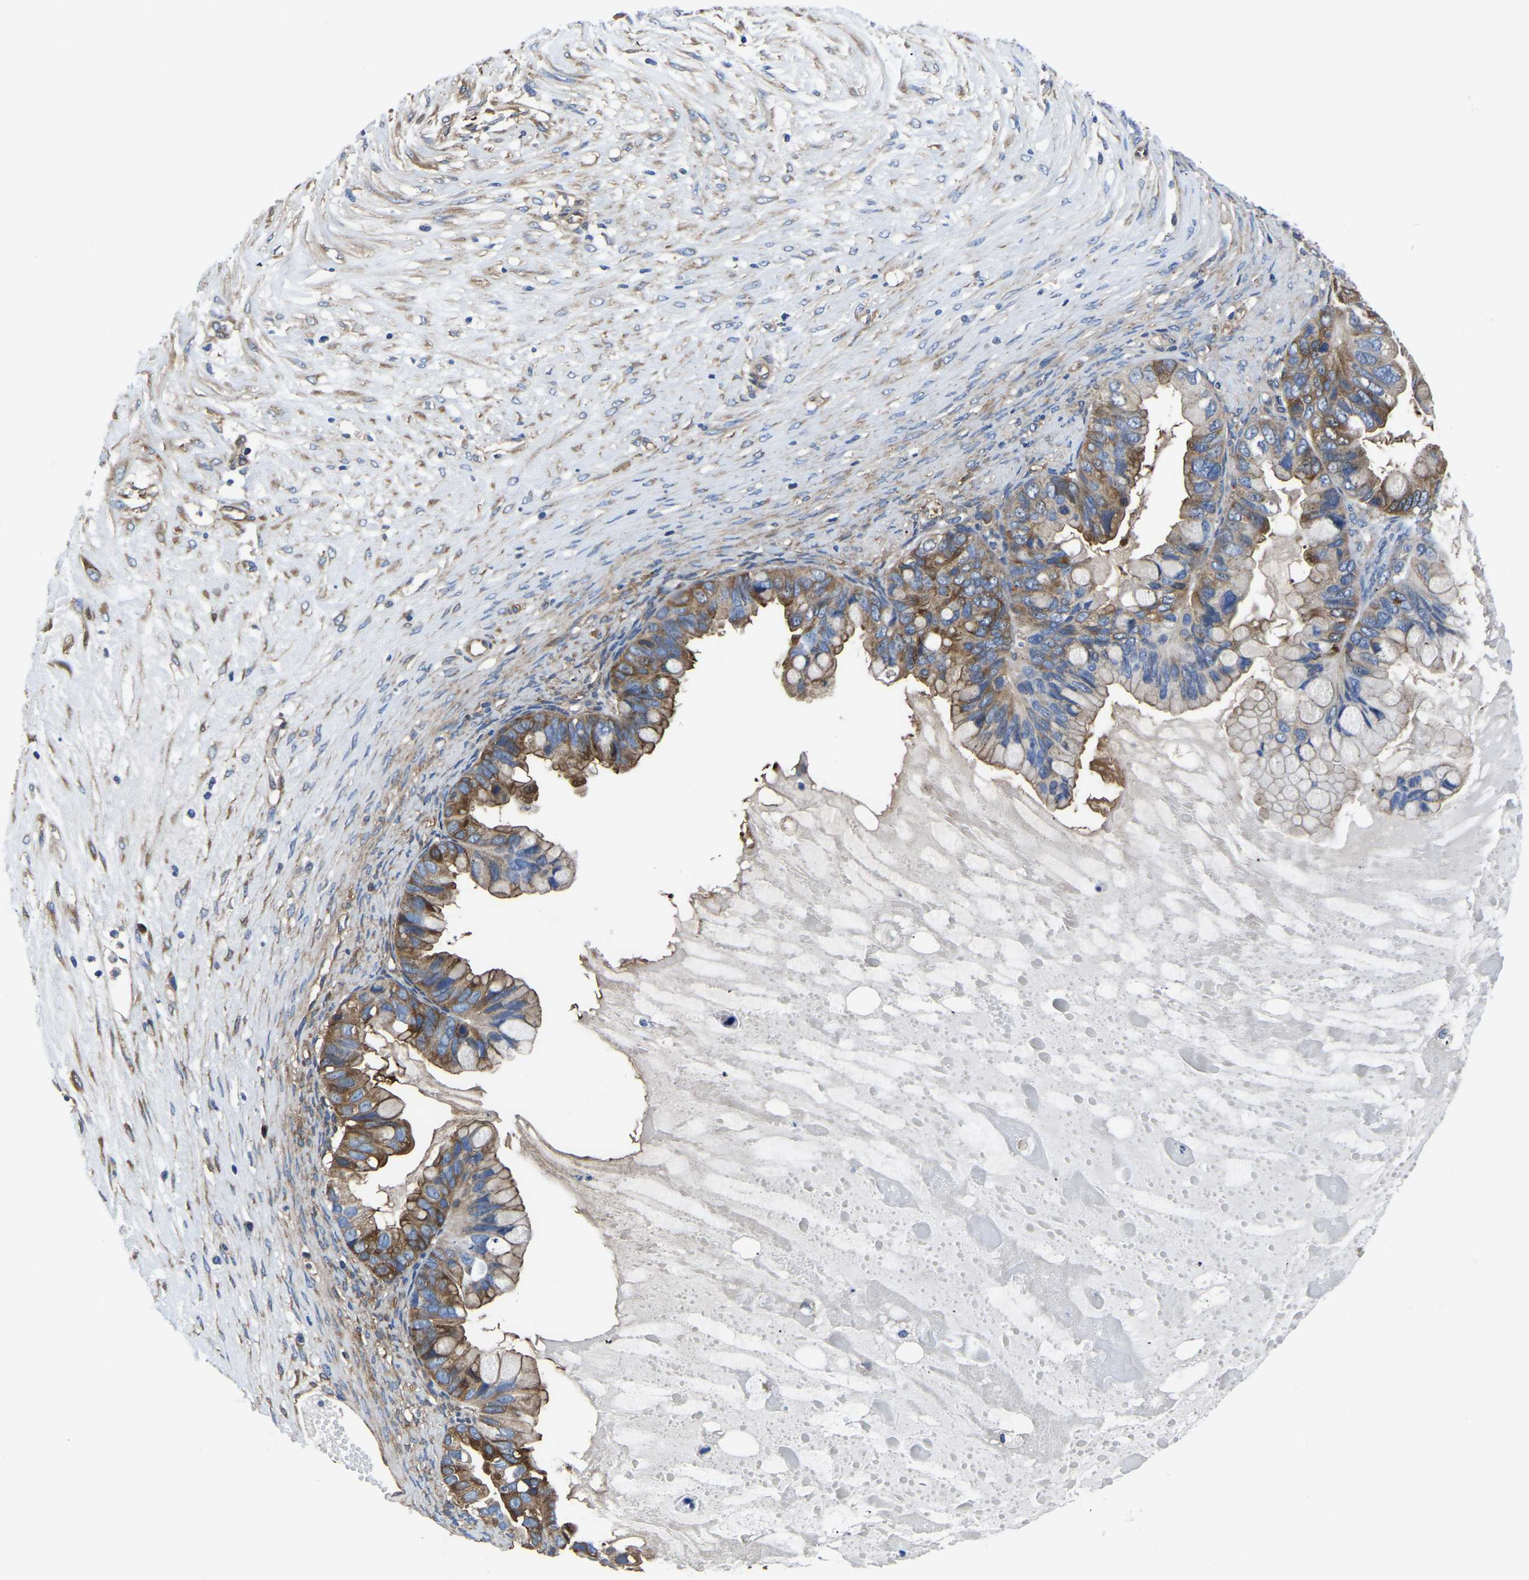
{"staining": {"intensity": "moderate", "quantity": "25%-75%", "location": "cytoplasmic/membranous"}, "tissue": "ovarian cancer", "cell_type": "Tumor cells", "image_type": "cancer", "snomed": [{"axis": "morphology", "description": "Cystadenocarcinoma, mucinous, NOS"}, {"axis": "topography", "description": "Ovary"}], "caption": "The histopathology image reveals a brown stain indicating the presence of a protein in the cytoplasmic/membranous of tumor cells in ovarian cancer (mucinous cystadenocarcinoma).", "gene": "TFG", "patient": {"sex": "female", "age": 80}}